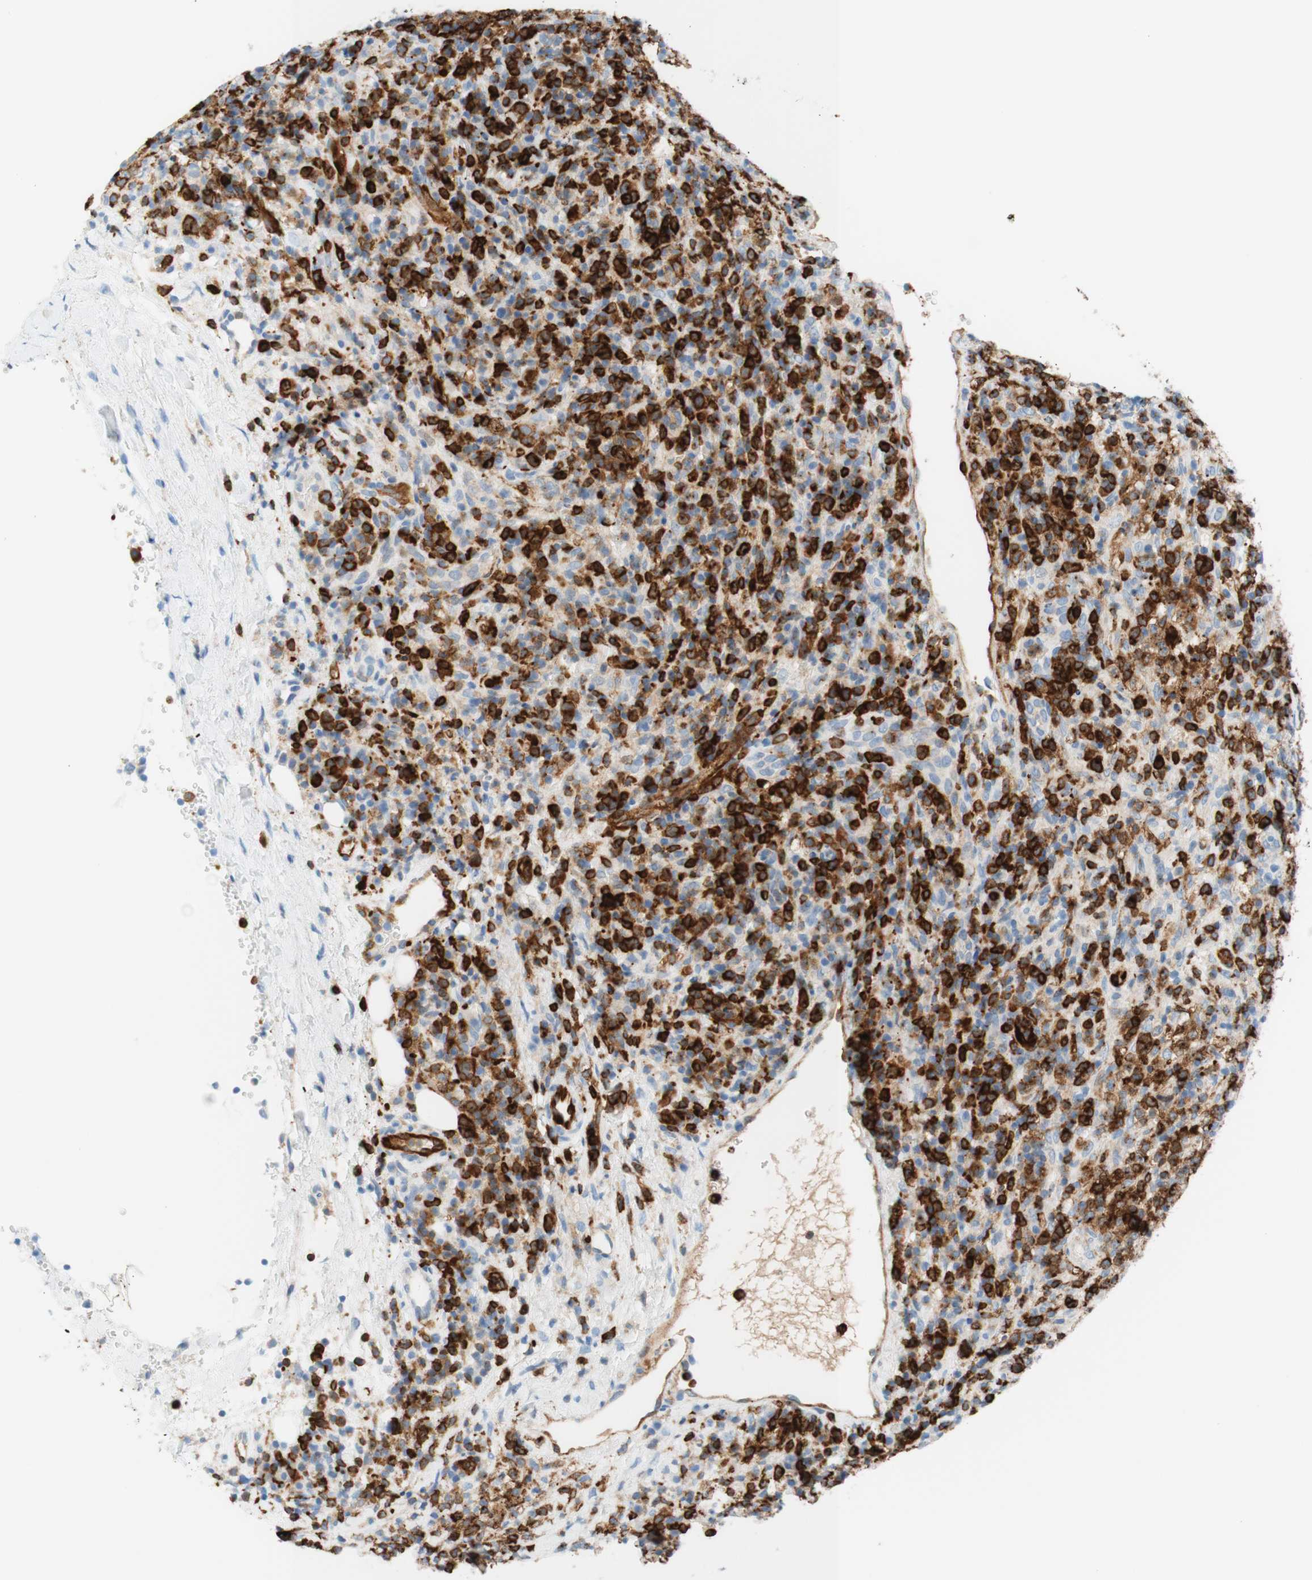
{"staining": {"intensity": "strong", "quantity": ">75%", "location": "cytoplasmic/membranous"}, "tissue": "lymphoma", "cell_type": "Tumor cells", "image_type": "cancer", "snomed": [{"axis": "morphology", "description": "Malignant lymphoma, non-Hodgkin's type, High grade"}, {"axis": "topography", "description": "Lymph node"}], "caption": "Tumor cells reveal strong cytoplasmic/membranous positivity in approximately >75% of cells in malignant lymphoma, non-Hodgkin's type (high-grade). (brown staining indicates protein expression, while blue staining denotes nuclei).", "gene": "STMN1", "patient": {"sex": "female", "age": 76}}